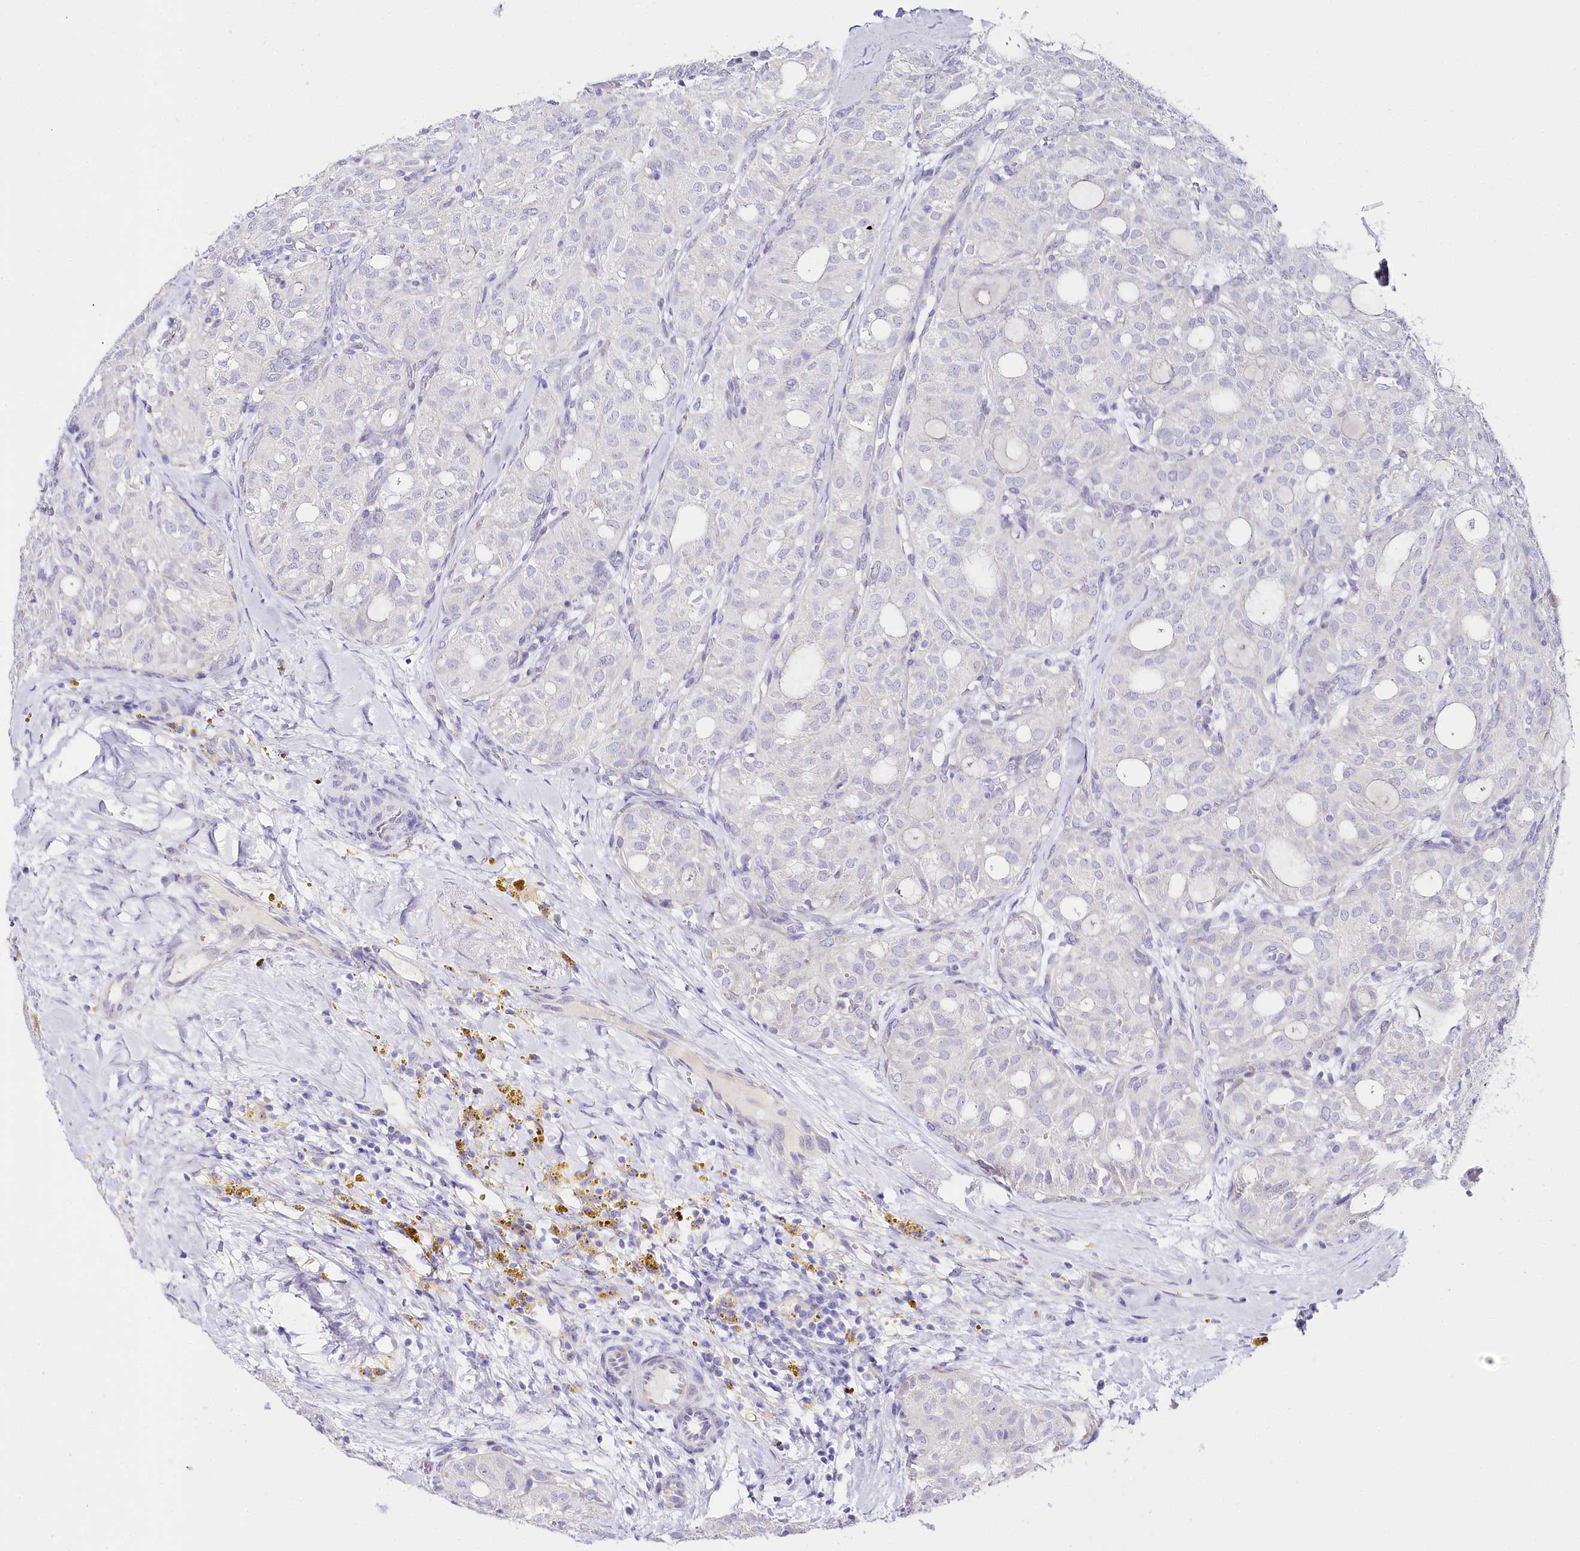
{"staining": {"intensity": "negative", "quantity": "none", "location": "none"}, "tissue": "thyroid cancer", "cell_type": "Tumor cells", "image_type": "cancer", "snomed": [{"axis": "morphology", "description": "Follicular adenoma carcinoma, NOS"}, {"axis": "topography", "description": "Thyroid gland"}], "caption": "This is an immunohistochemistry image of human thyroid follicular adenoma carcinoma. There is no positivity in tumor cells.", "gene": "CSN3", "patient": {"sex": "male", "age": 75}}